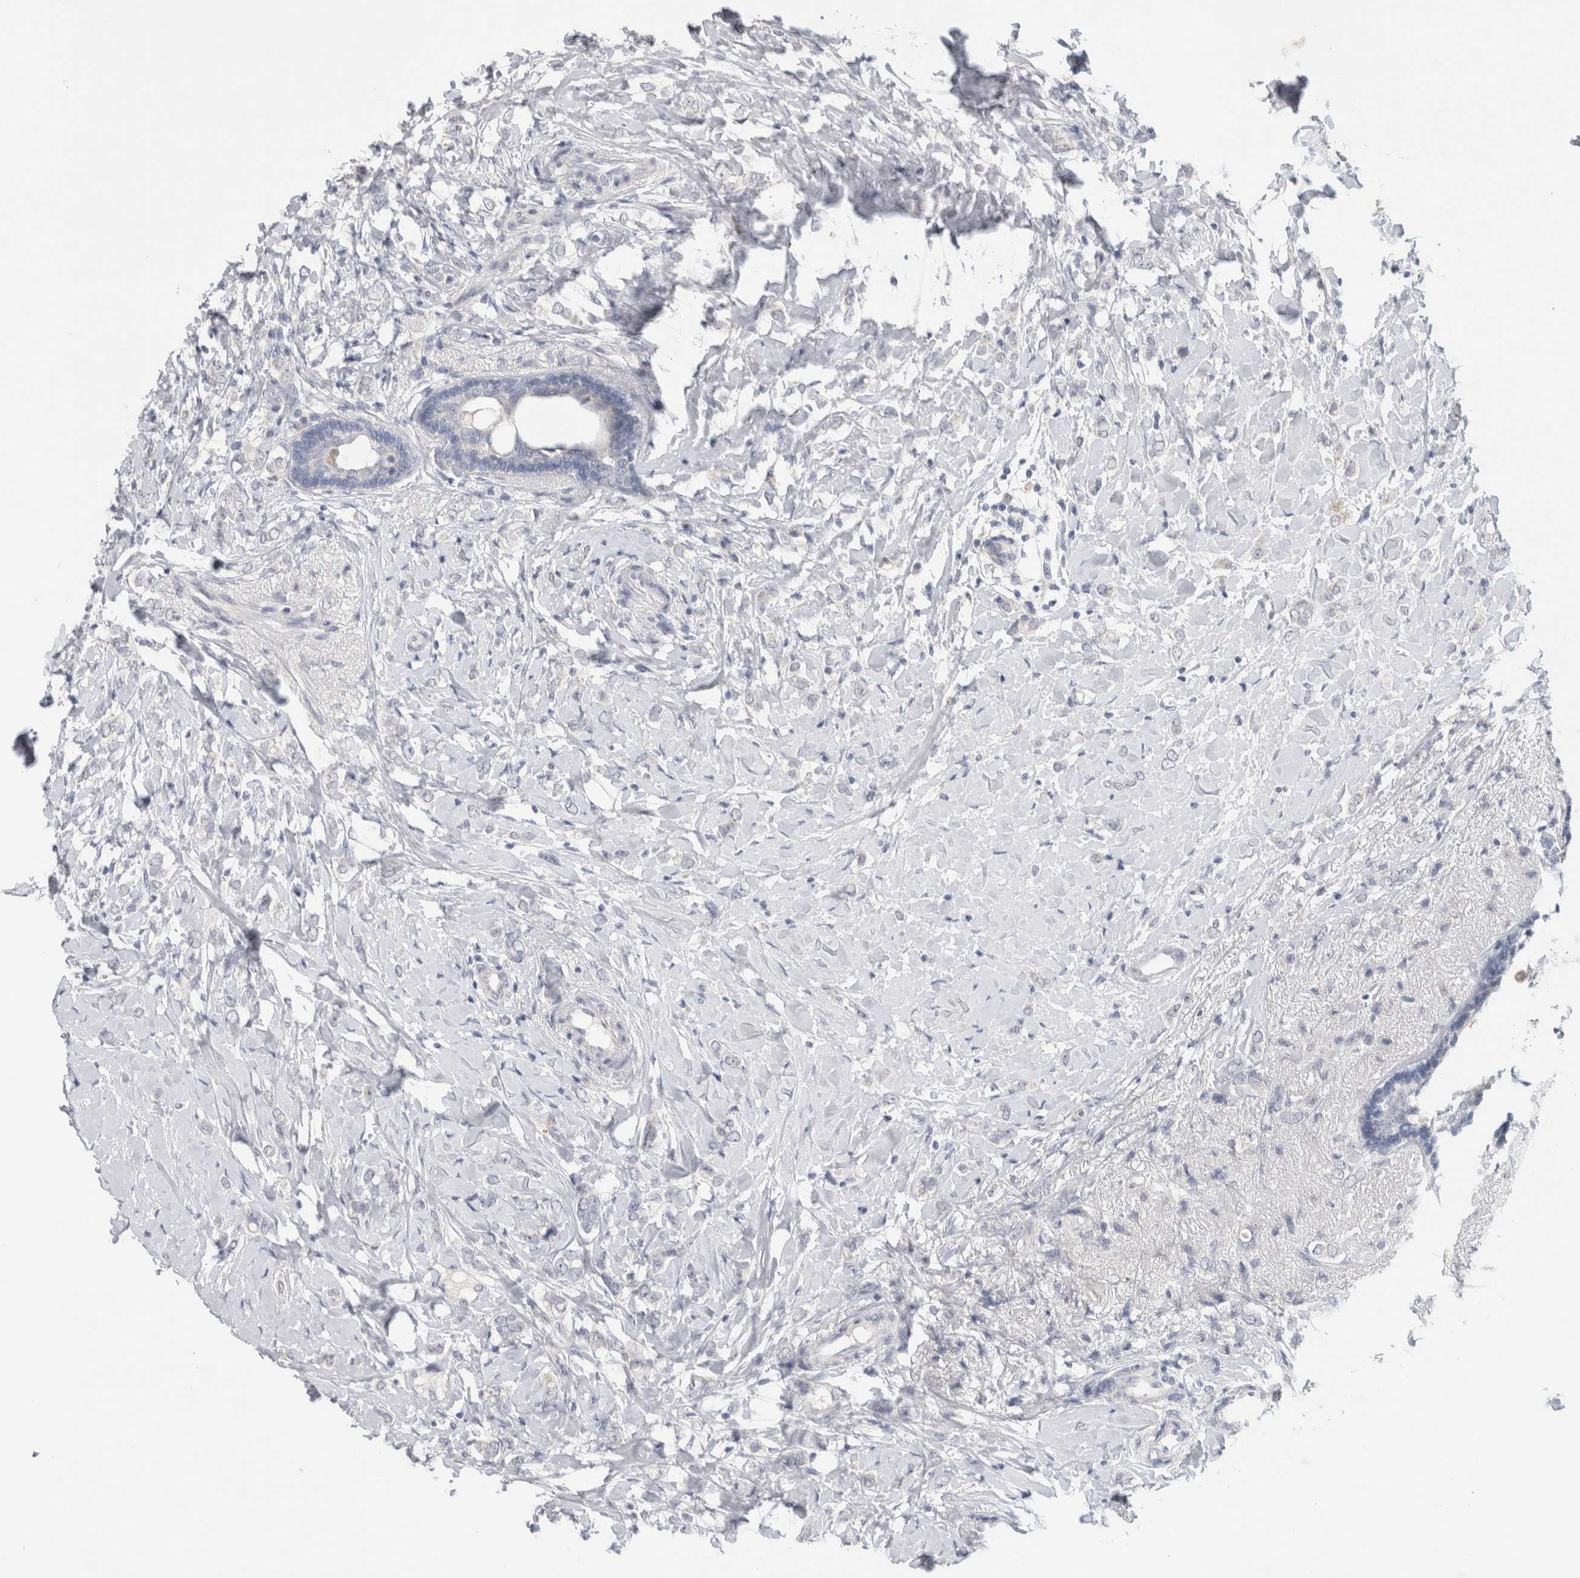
{"staining": {"intensity": "negative", "quantity": "none", "location": "none"}, "tissue": "breast cancer", "cell_type": "Tumor cells", "image_type": "cancer", "snomed": [{"axis": "morphology", "description": "Normal tissue, NOS"}, {"axis": "morphology", "description": "Lobular carcinoma"}, {"axis": "topography", "description": "Breast"}], "caption": "Tumor cells are negative for brown protein staining in breast cancer (lobular carcinoma). Brightfield microscopy of immunohistochemistry (IHC) stained with DAB (brown) and hematoxylin (blue), captured at high magnification.", "gene": "TONSL", "patient": {"sex": "female", "age": 47}}